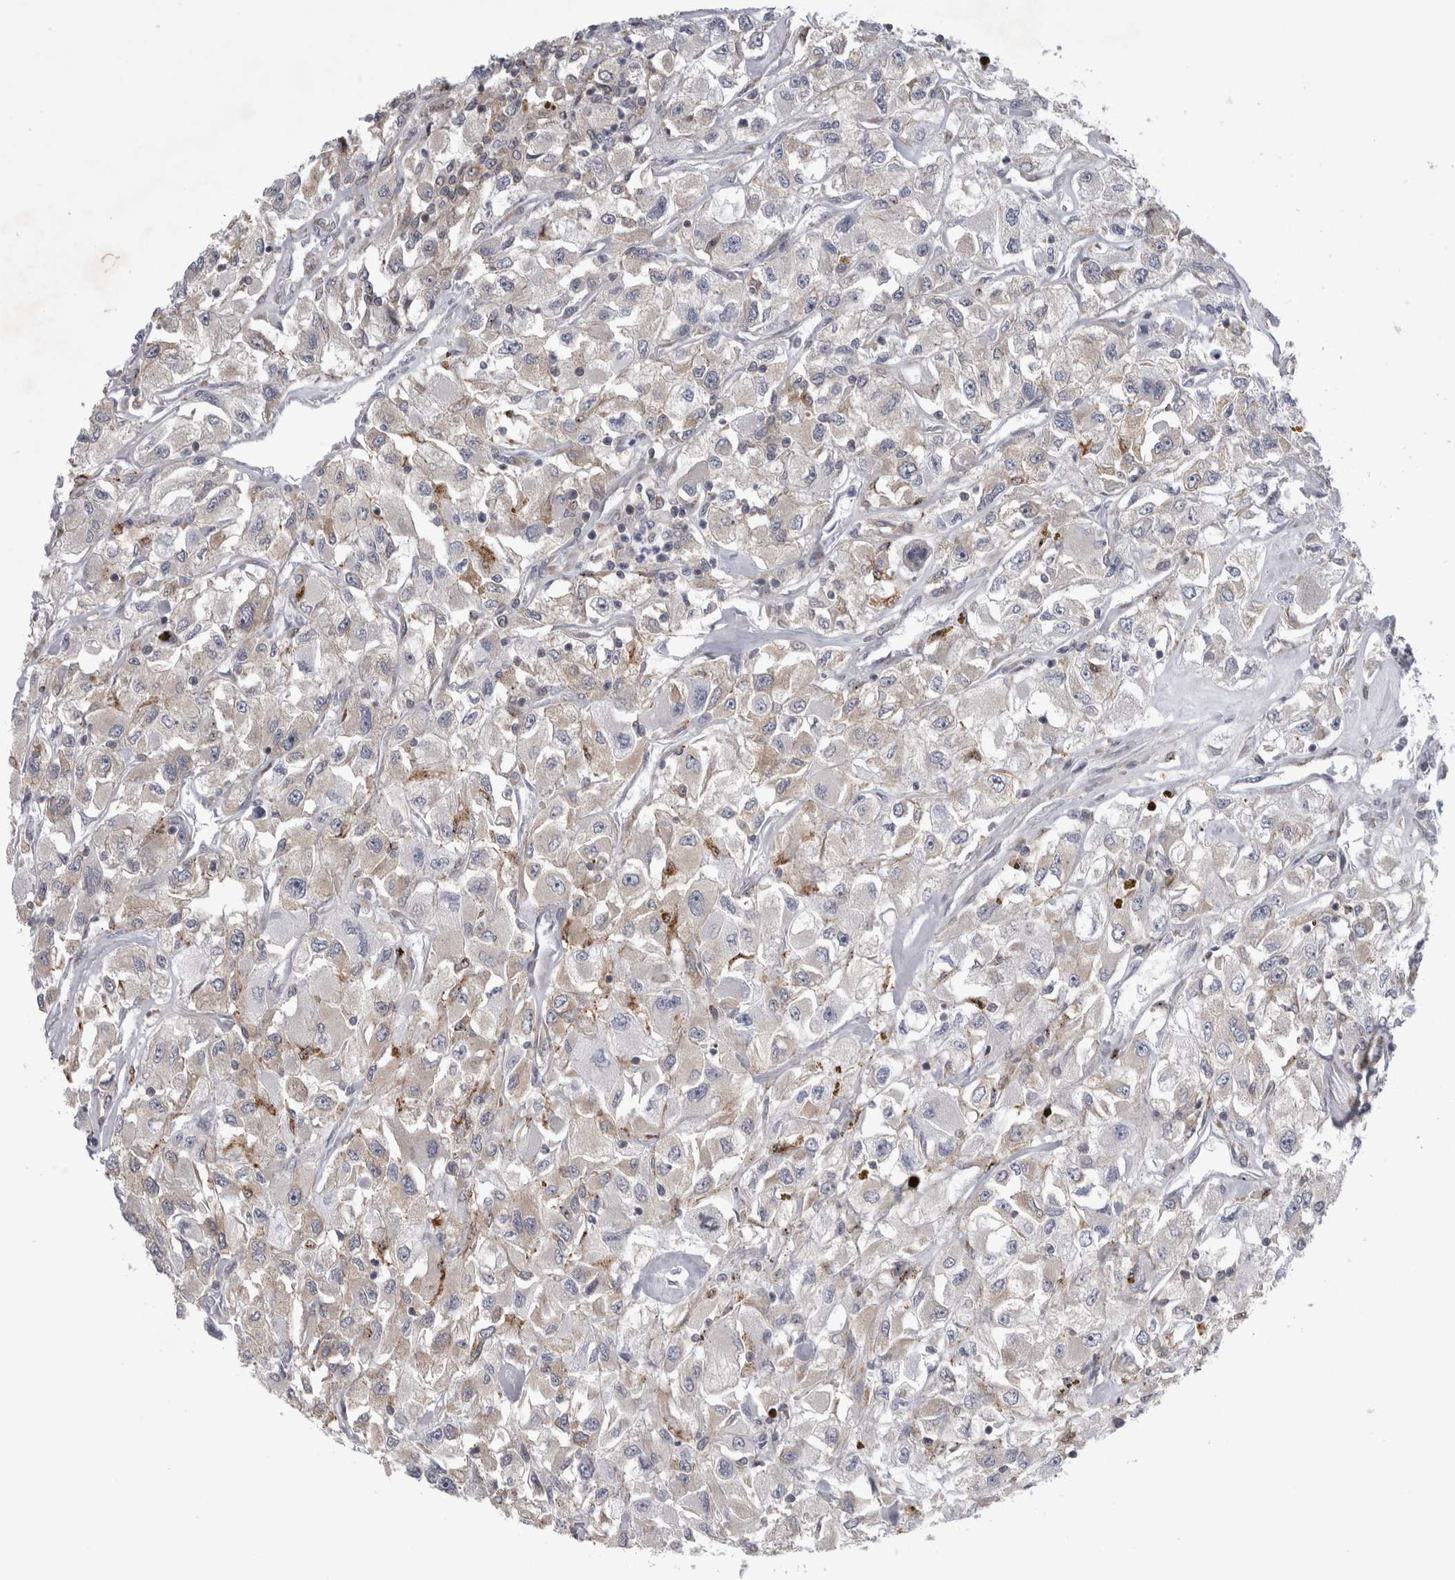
{"staining": {"intensity": "negative", "quantity": "none", "location": "none"}, "tissue": "renal cancer", "cell_type": "Tumor cells", "image_type": "cancer", "snomed": [{"axis": "morphology", "description": "Adenocarcinoma, NOS"}, {"axis": "topography", "description": "Kidney"}], "caption": "Immunohistochemistry (IHC) image of neoplastic tissue: renal adenocarcinoma stained with DAB exhibits no significant protein positivity in tumor cells. (DAB (3,3'-diaminobenzidine) immunohistochemistry (IHC), high magnification).", "gene": "PRRC2C", "patient": {"sex": "female", "age": 52}}